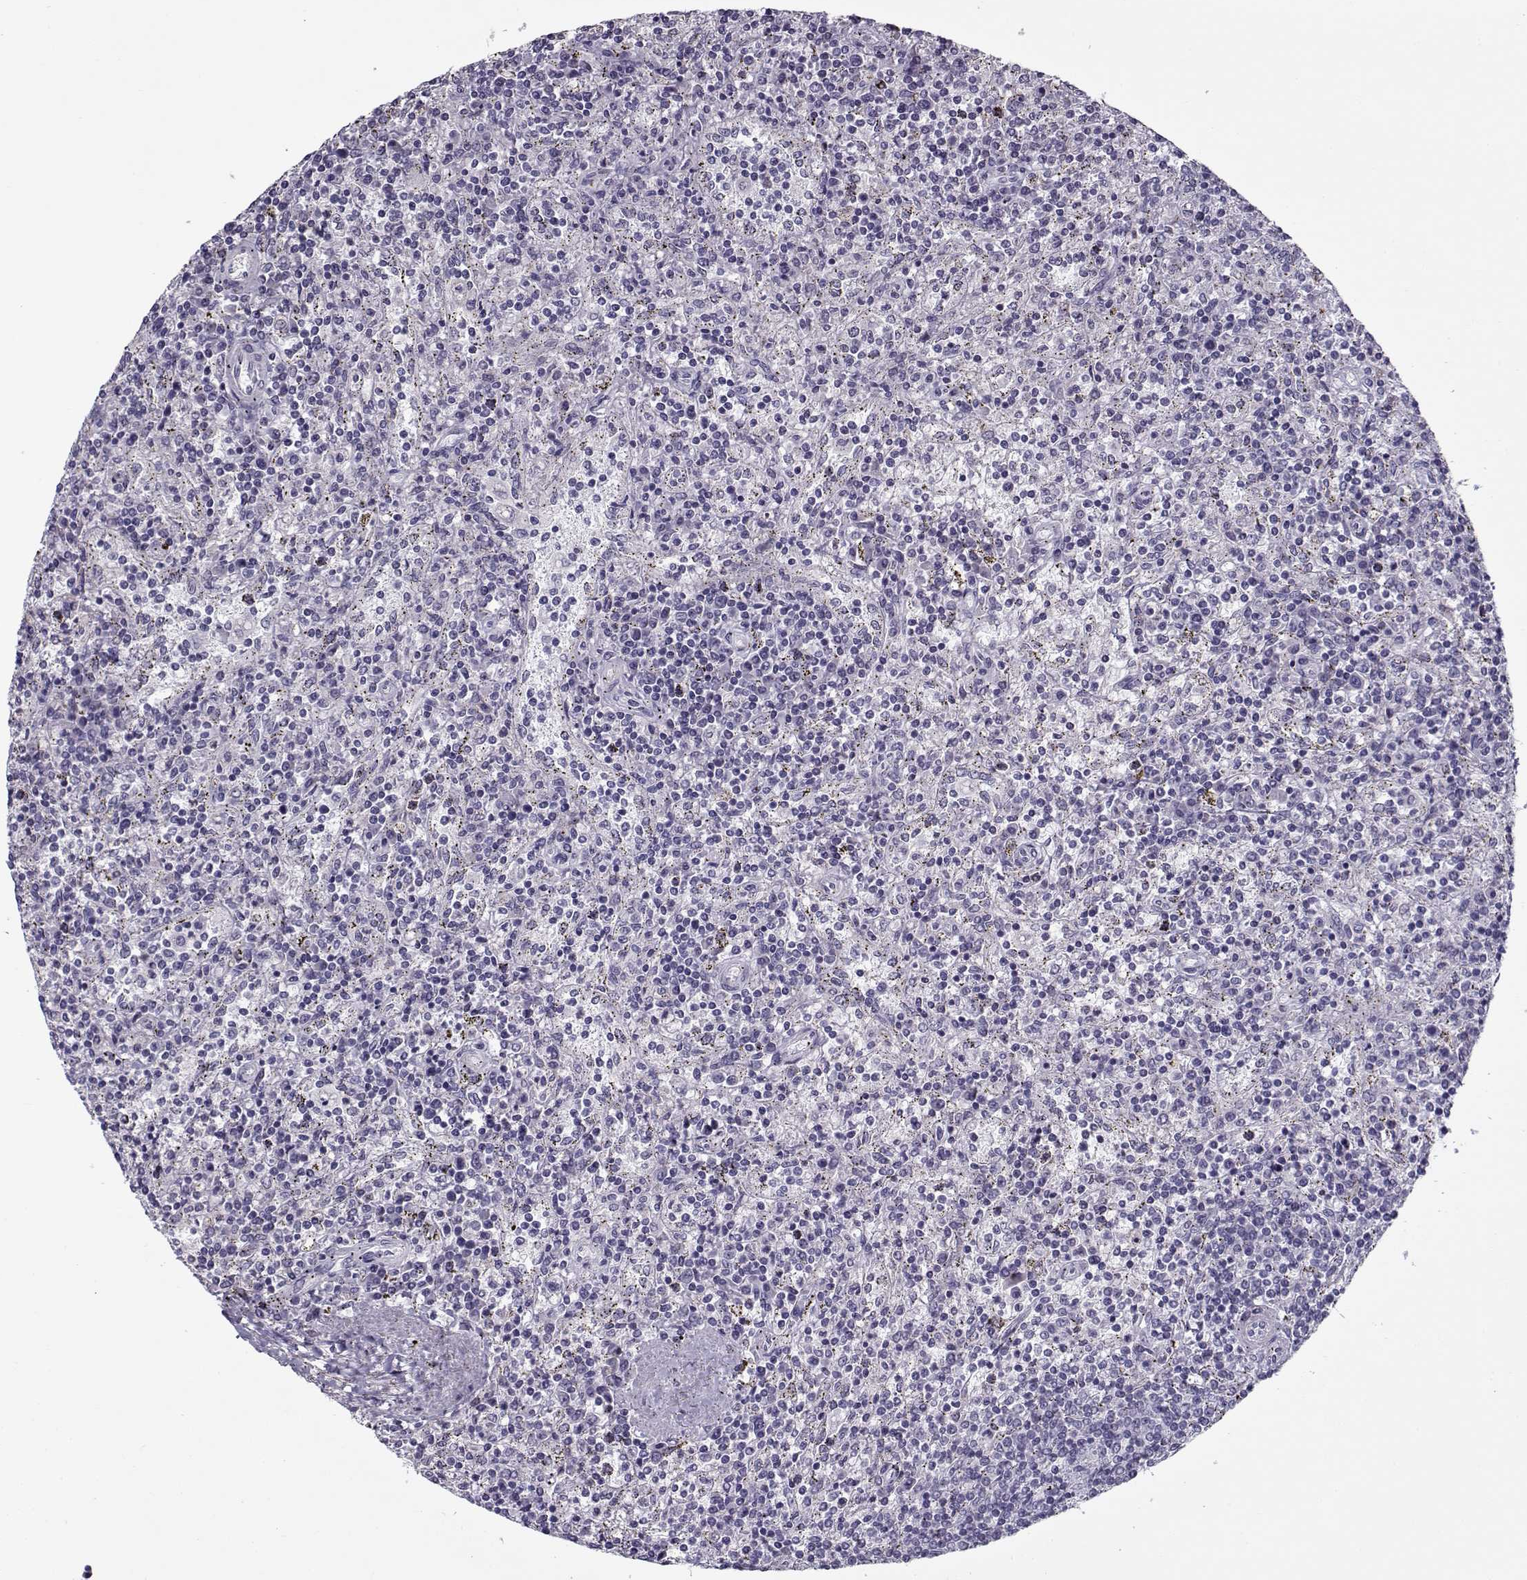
{"staining": {"intensity": "negative", "quantity": "none", "location": "none"}, "tissue": "lymphoma", "cell_type": "Tumor cells", "image_type": "cancer", "snomed": [{"axis": "morphology", "description": "Malignant lymphoma, non-Hodgkin's type, Low grade"}, {"axis": "topography", "description": "Spleen"}], "caption": "Immunohistochemical staining of human malignant lymphoma, non-Hodgkin's type (low-grade) reveals no significant staining in tumor cells.", "gene": "CIBAR1", "patient": {"sex": "male", "age": 62}}